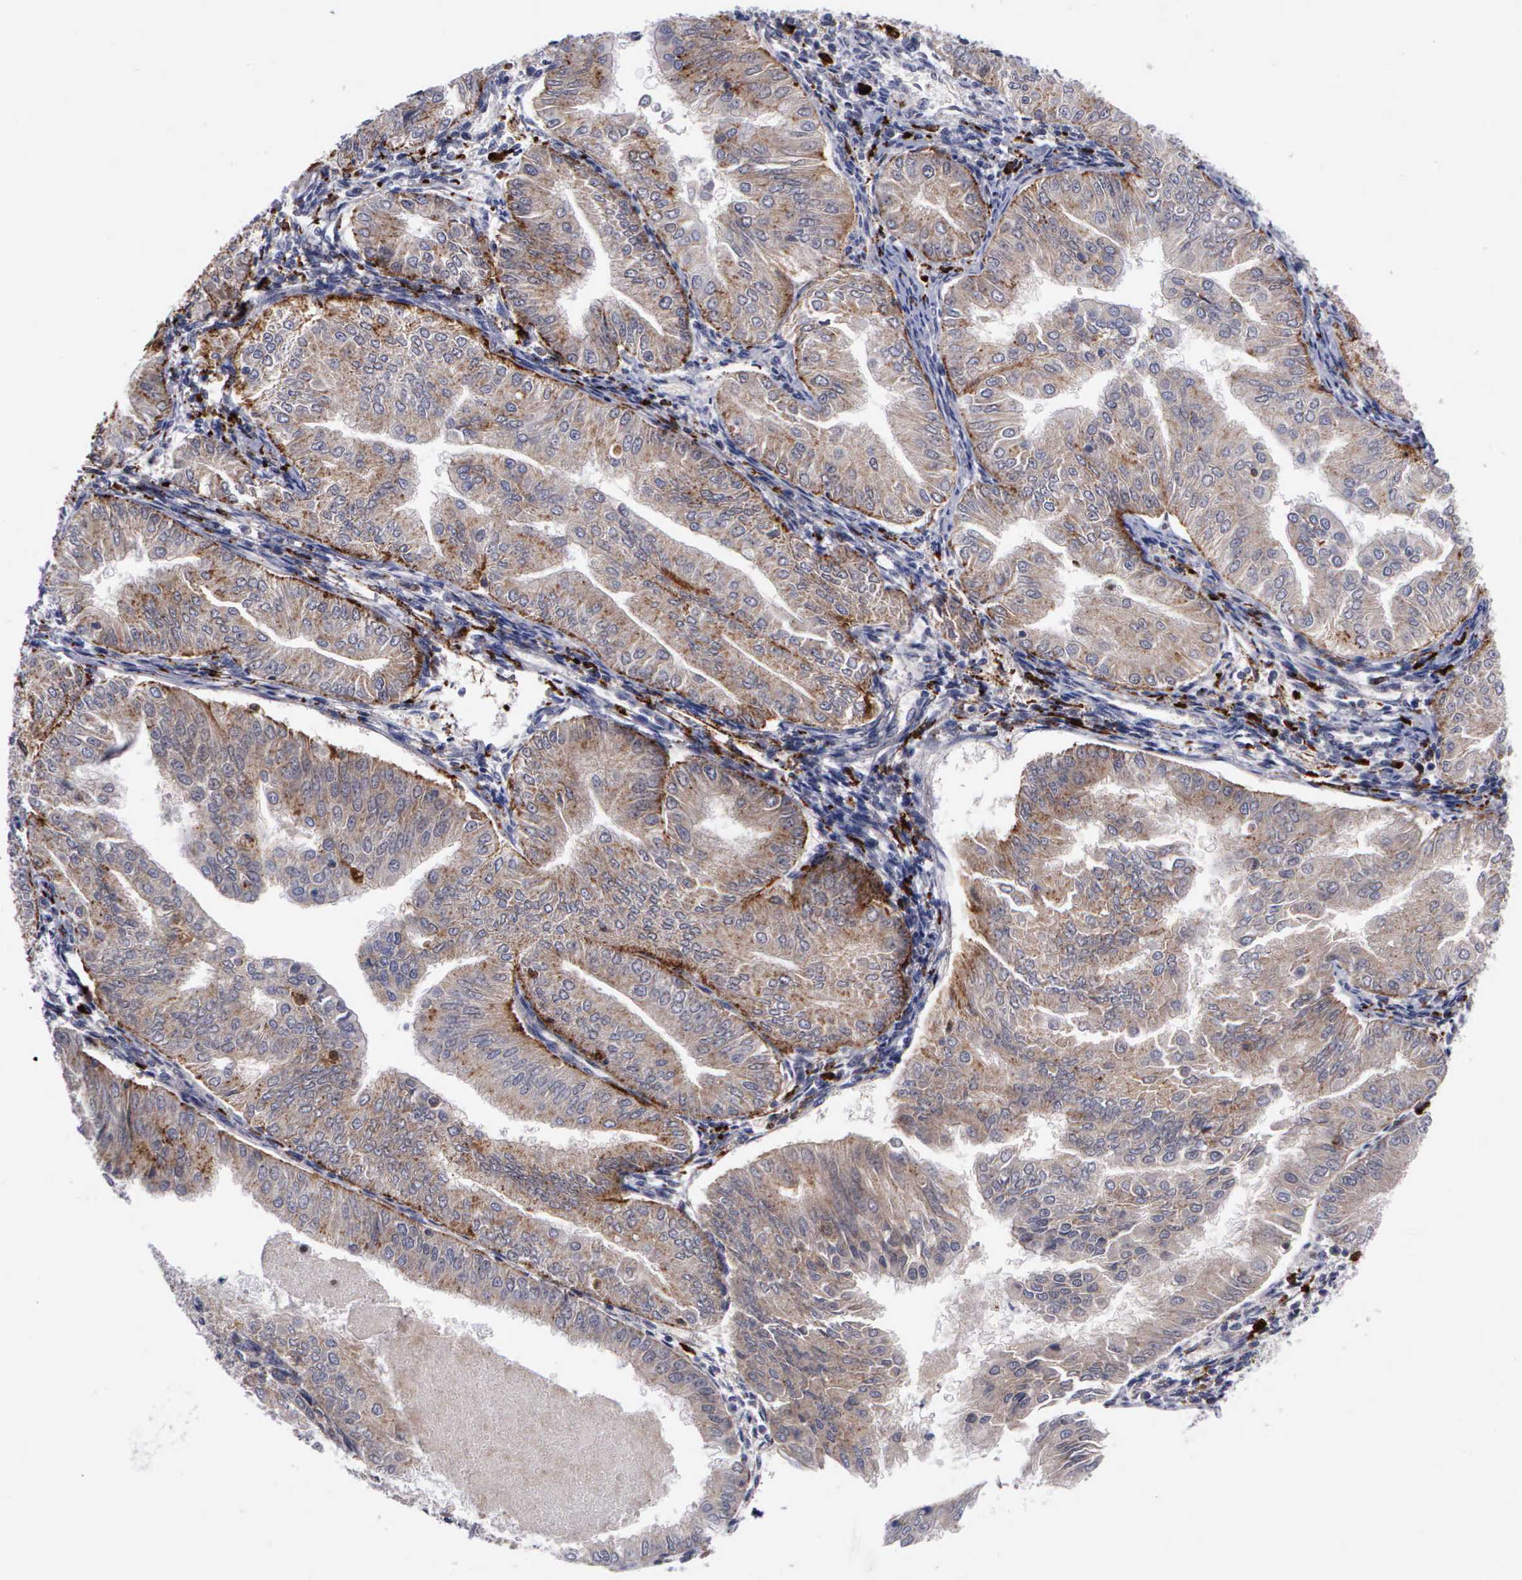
{"staining": {"intensity": "moderate", "quantity": ">75%", "location": "cytoplasmic/membranous"}, "tissue": "endometrial cancer", "cell_type": "Tumor cells", "image_type": "cancer", "snomed": [{"axis": "morphology", "description": "Adenocarcinoma, NOS"}, {"axis": "topography", "description": "Endometrium"}], "caption": "There is medium levels of moderate cytoplasmic/membranous expression in tumor cells of adenocarcinoma (endometrial), as demonstrated by immunohistochemical staining (brown color).", "gene": "CTSH", "patient": {"sex": "female", "age": 53}}